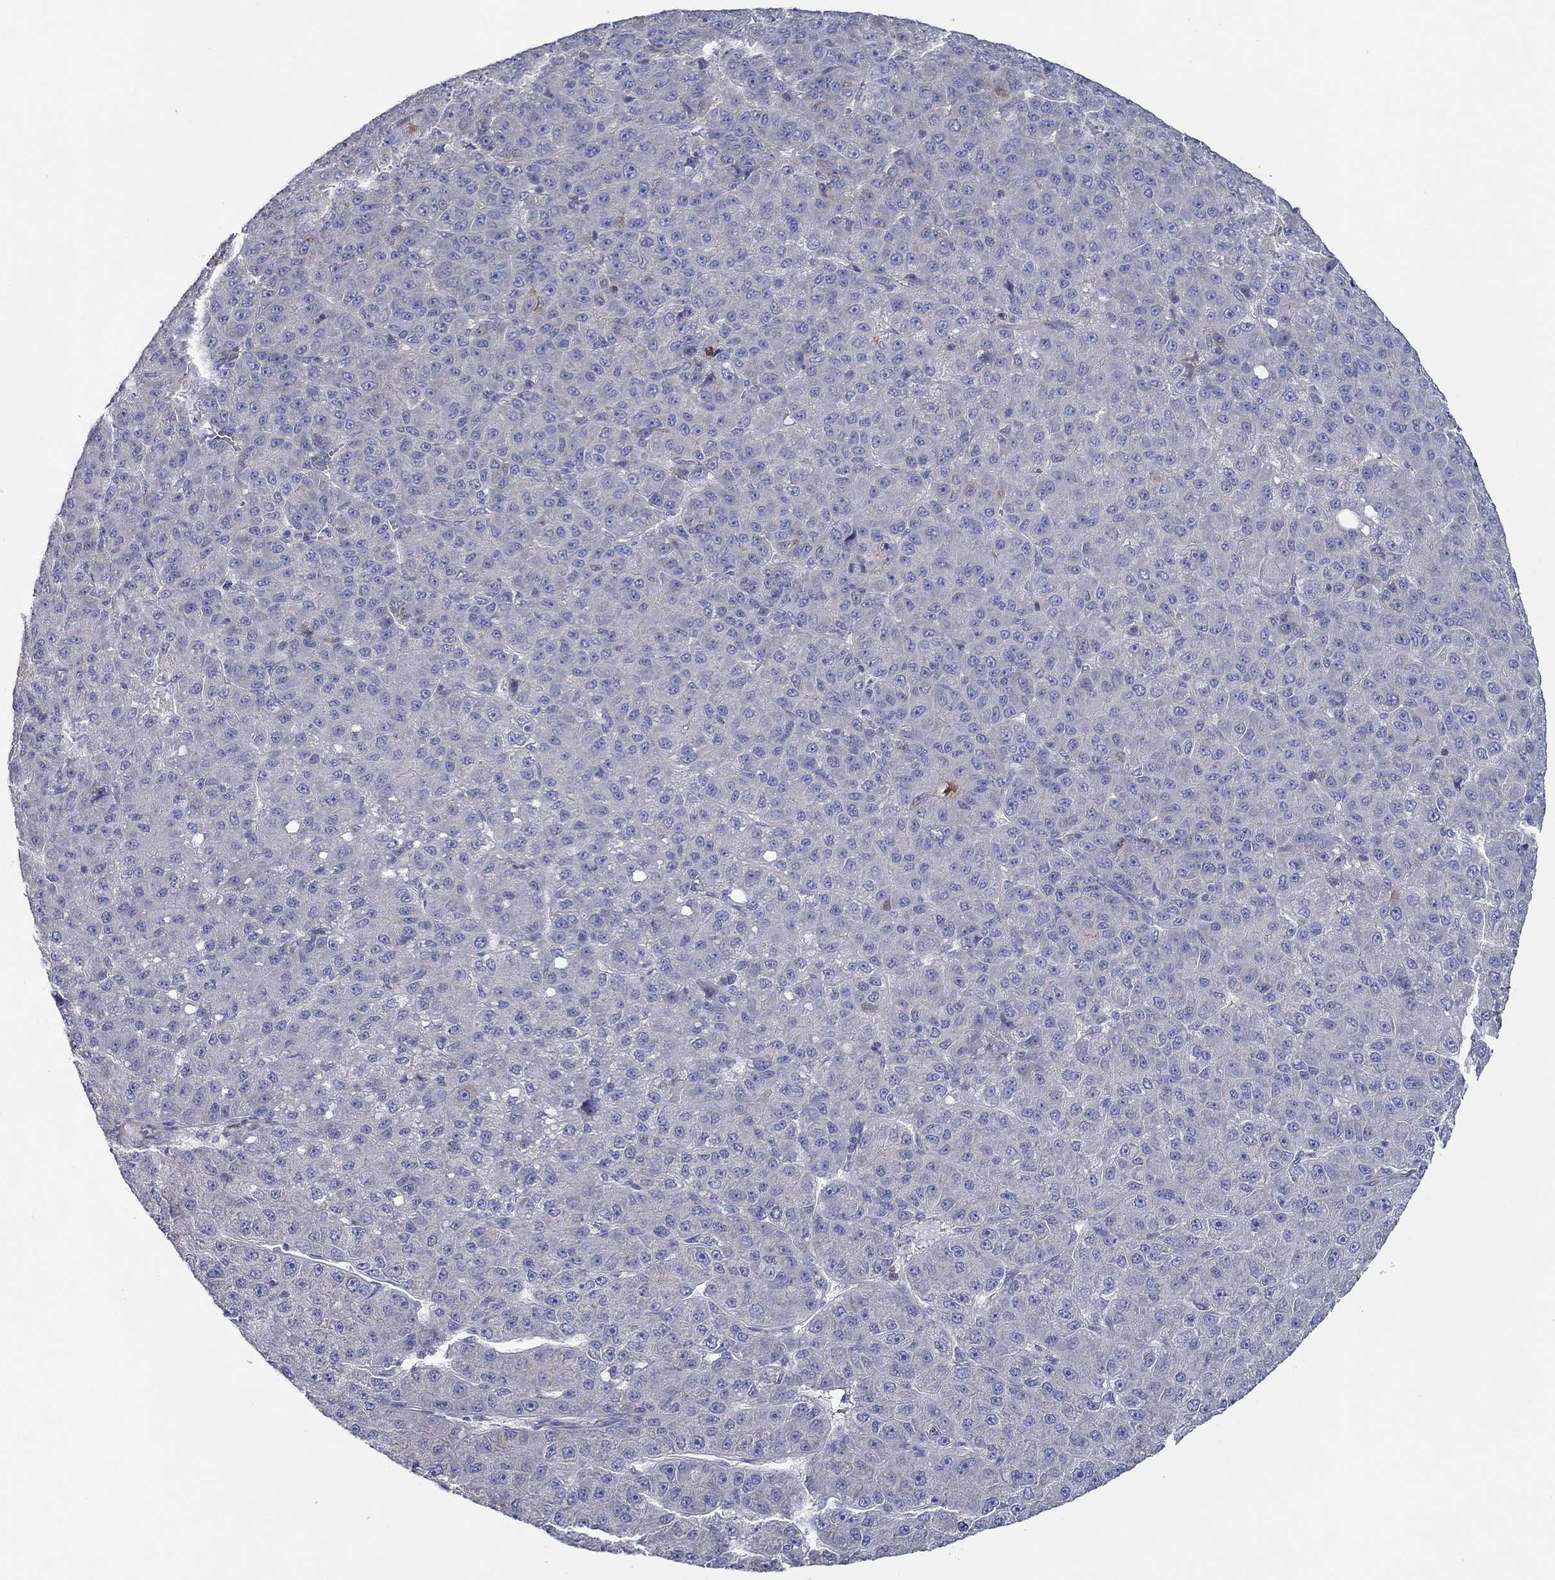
{"staining": {"intensity": "negative", "quantity": "none", "location": "none"}, "tissue": "liver cancer", "cell_type": "Tumor cells", "image_type": "cancer", "snomed": [{"axis": "morphology", "description": "Carcinoma, Hepatocellular, NOS"}, {"axis": "topography", "description": "Liver"}], "caption": "Liver cancer was stained to show a protein in brown. There is no significant staining in tumor cells. (Stains: DAB immunohistochemistry with hematoxylin counter stain, Microscopy: brightfield microscopy at high magnification).", "gene": "ERMP1", "patient": {"sex": "male", "age": 67}}